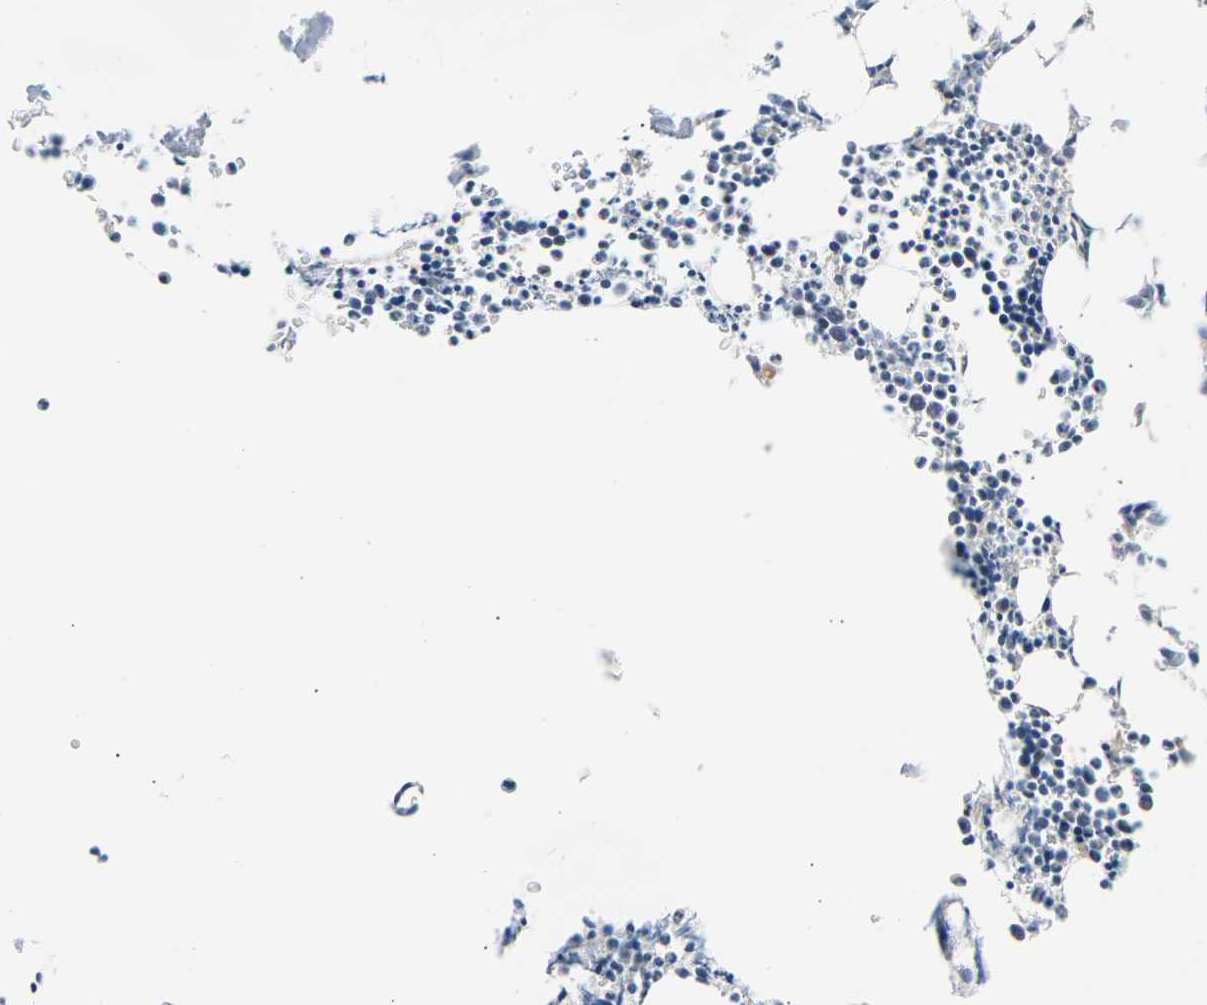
{"staining": {"intensity": "moderate", "quantity": "25%-75%", "location": "cytoplasmic/membranous"}, "tissue": "bone marrow", "cell_type": "Hematopoietic cells", "image_type": "normal", "snomed": [{"axis": "morphology", "description": "Normal tissue, NOS"}, {"axis": "morphology", "description": "Inflammation, NOS"}, {"axis": "topography", "description": "Bone marrow"}], "caption": "Immunohistochemistry (IHC) (DAB (3,3'-diaminobenzidine)) staining of normal bone marrow exhibits moderate cytoplasmic/membranous protein expression in approximately 25%-75% of hematopoietic cells. Using DAB (brown) and hematoxylin (blue) stains, captured at high magnification using brightfield microscopy.", "gene": "VPS41", "patient": {"sex": "female", "age": 40}}